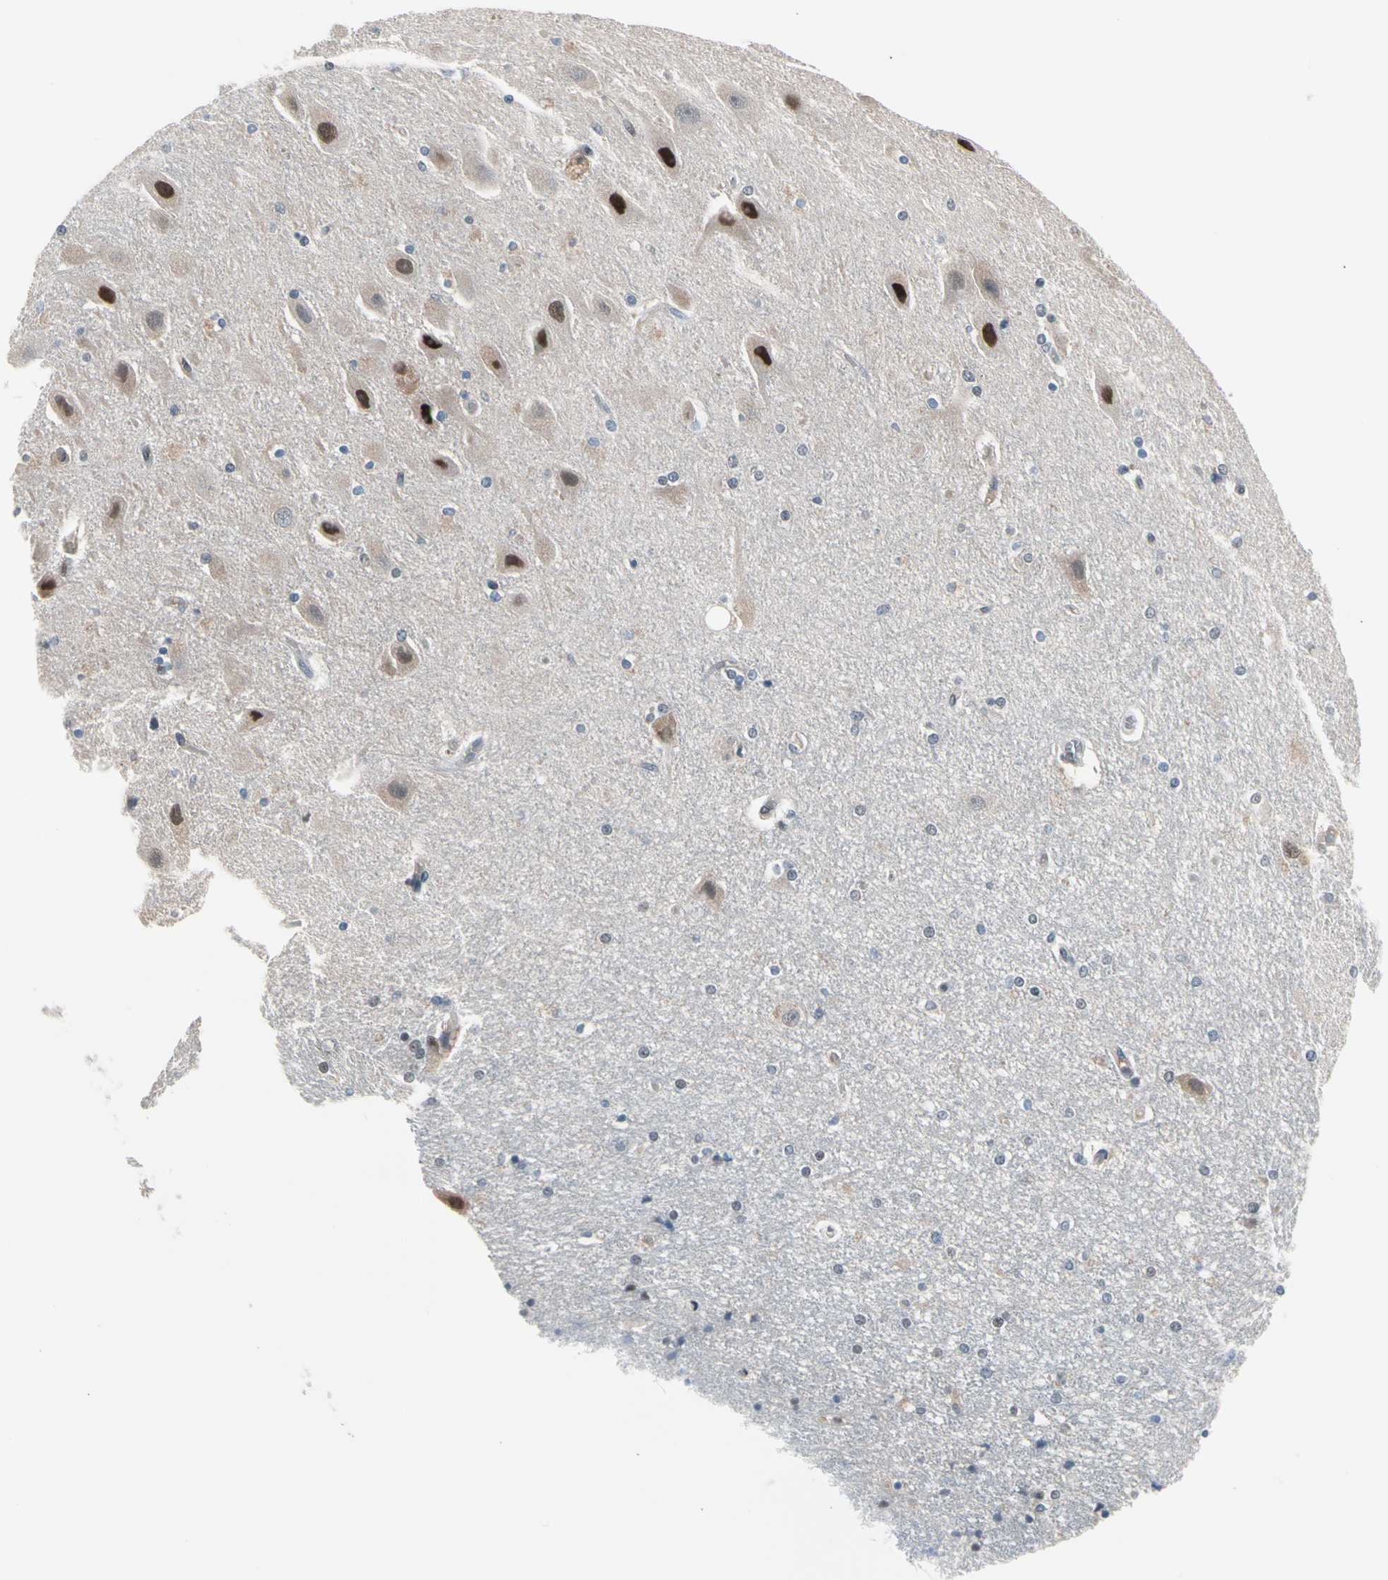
{"staining": {"intensity": "weak", "quantity": "<25%", "location": "nuclear"}, "tissue": "hippocampus", "cell_type": "Glial cells", "image_type": "normal", "snomed": [{"axis": "morphology", "description": "Normal tissue, NOS"}, {"axis": "topography", "description": "Hippocampus"}], "caption": "A micrograph of hippocampus stained for a protein reveals no brown staining in glial cells. (Immunohistochemistry (ihc), brightfield microscopy, high magnification).", "gene": "ENSG00000256646", "patient": {"sex": "female", "age": 54}}